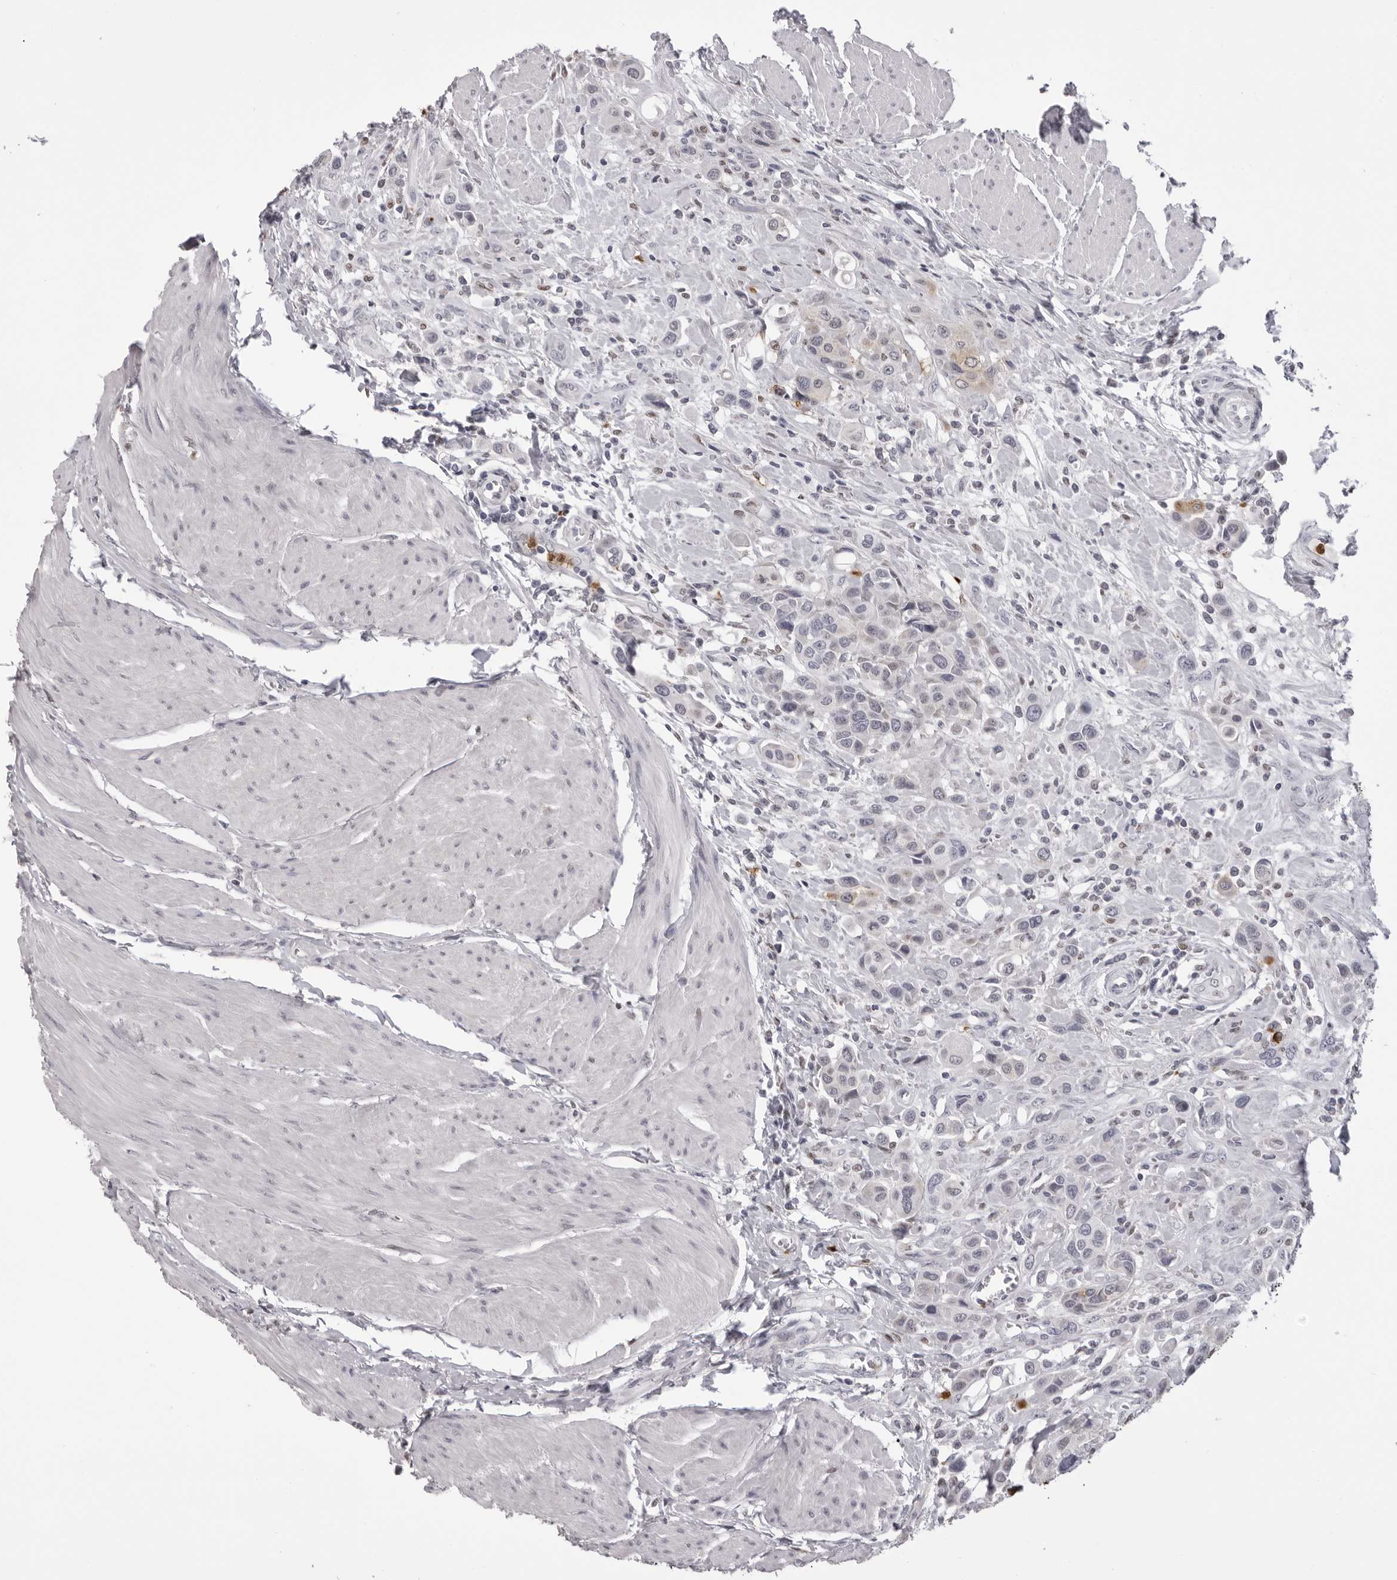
{"staining": {"intensity": "negative", "quantity": "none", "location": "none"}, "tissue": "urothelial cancer", "cell_type": "Tumor cells", "image_type": "cancer", "snomed": [{"axis": "morphology", "description": "Urothelial carcinoma, High grade"}, {"axis": "topography", "description": "Urinary bladder"}], "caption": "Immunohistochemistry (IHC) micrograph of neoplastic tissue: urothelial cancer stained with DAB displays no significant protein expression in tumor cells.", "gene": "IL31", "patient": {"sex": "male", "age": 50}}